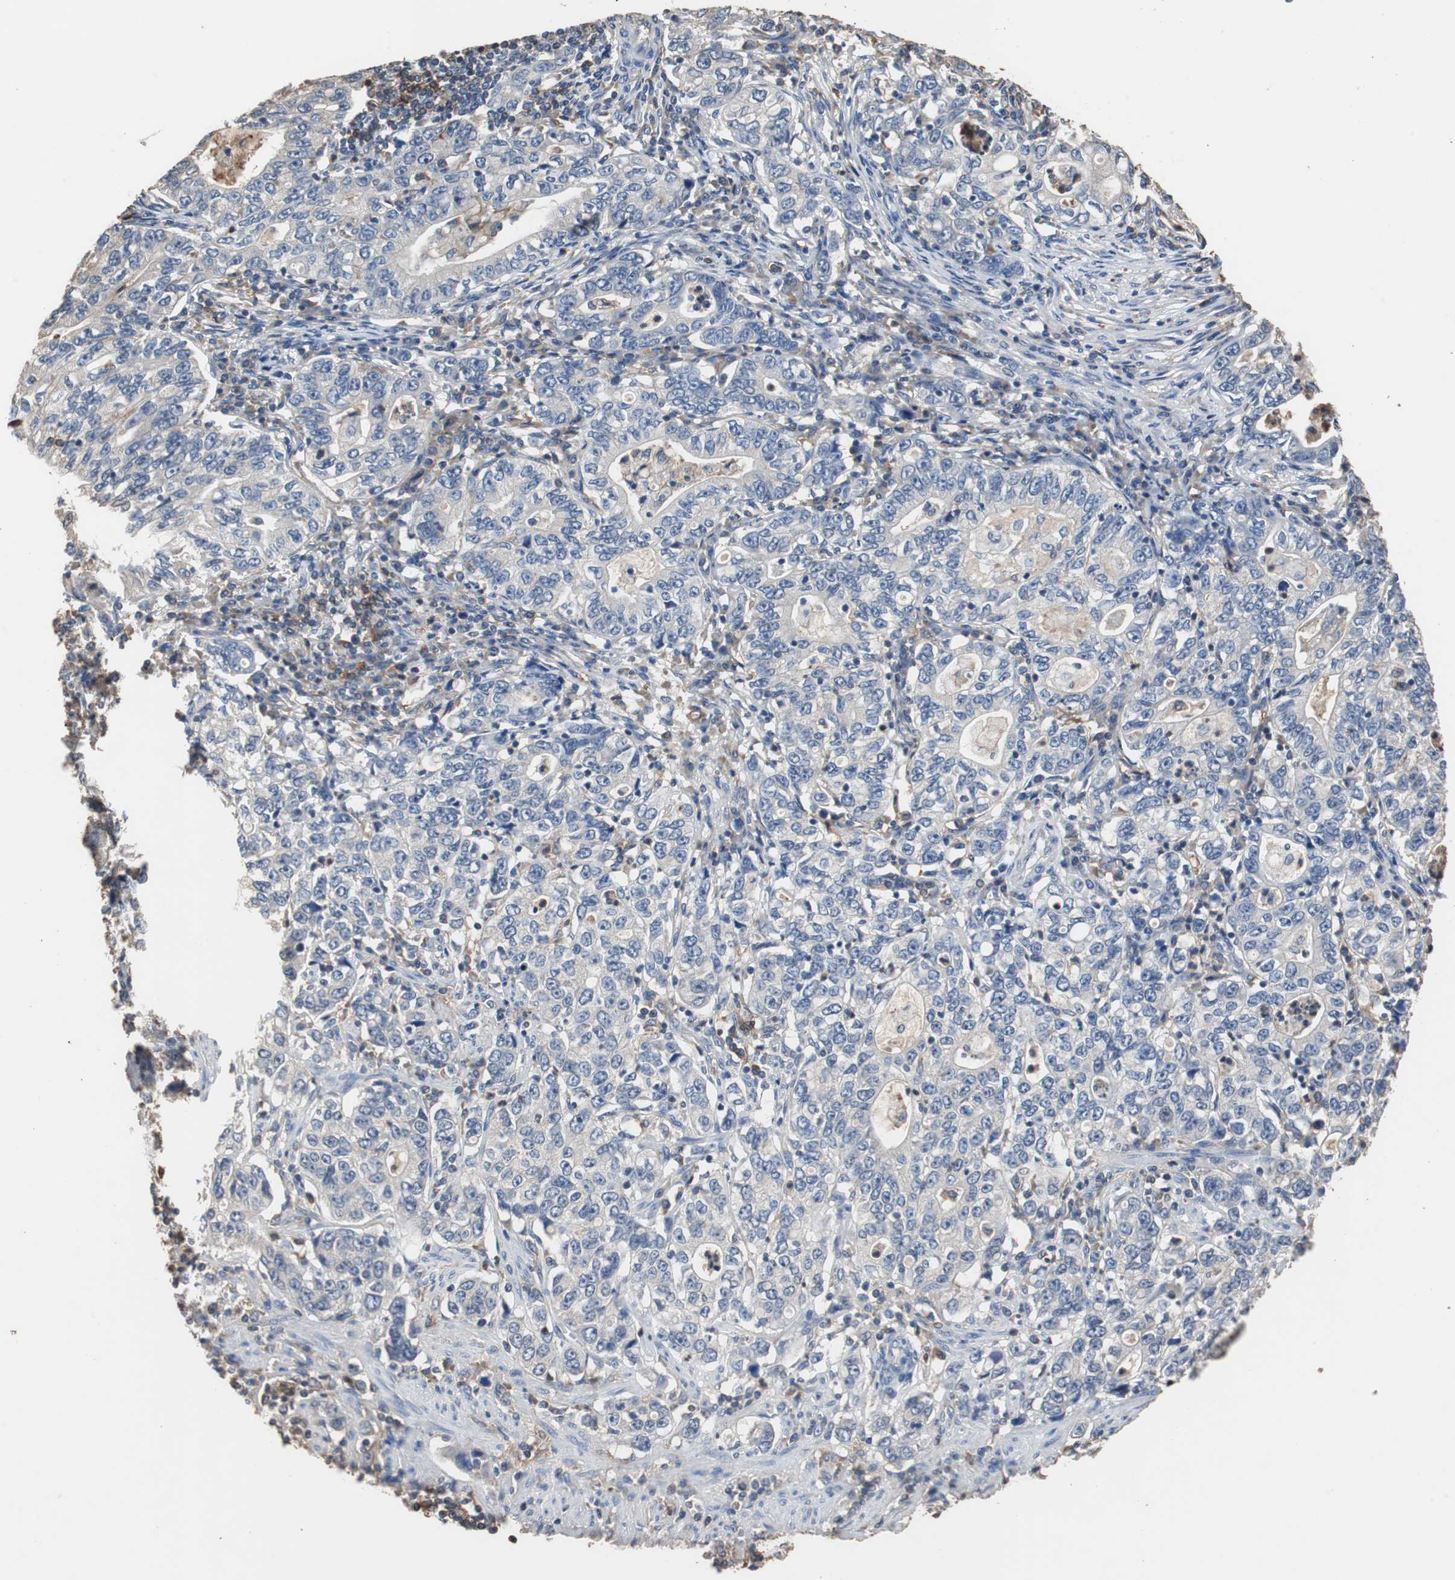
{"staining": {"intensity": "negative", "quantity": "none", "location": "none"}, "tissue": "stomach cancer", "cell_type": "Tumor cells", "image_type": "cancer", "snomed": [{"axis": "morphology", "description": "Adenocarcinoma, NOS"}, {"axis": "topography", "description": "Stomach, lower"}], "caption": "This is an immunohistochemistry photomicrograph of adenocarcinoma (stomach). There is no positivity in tumor cells.", "gene": "SCIMP", "patient": {"sex": "female", "age": 72}}